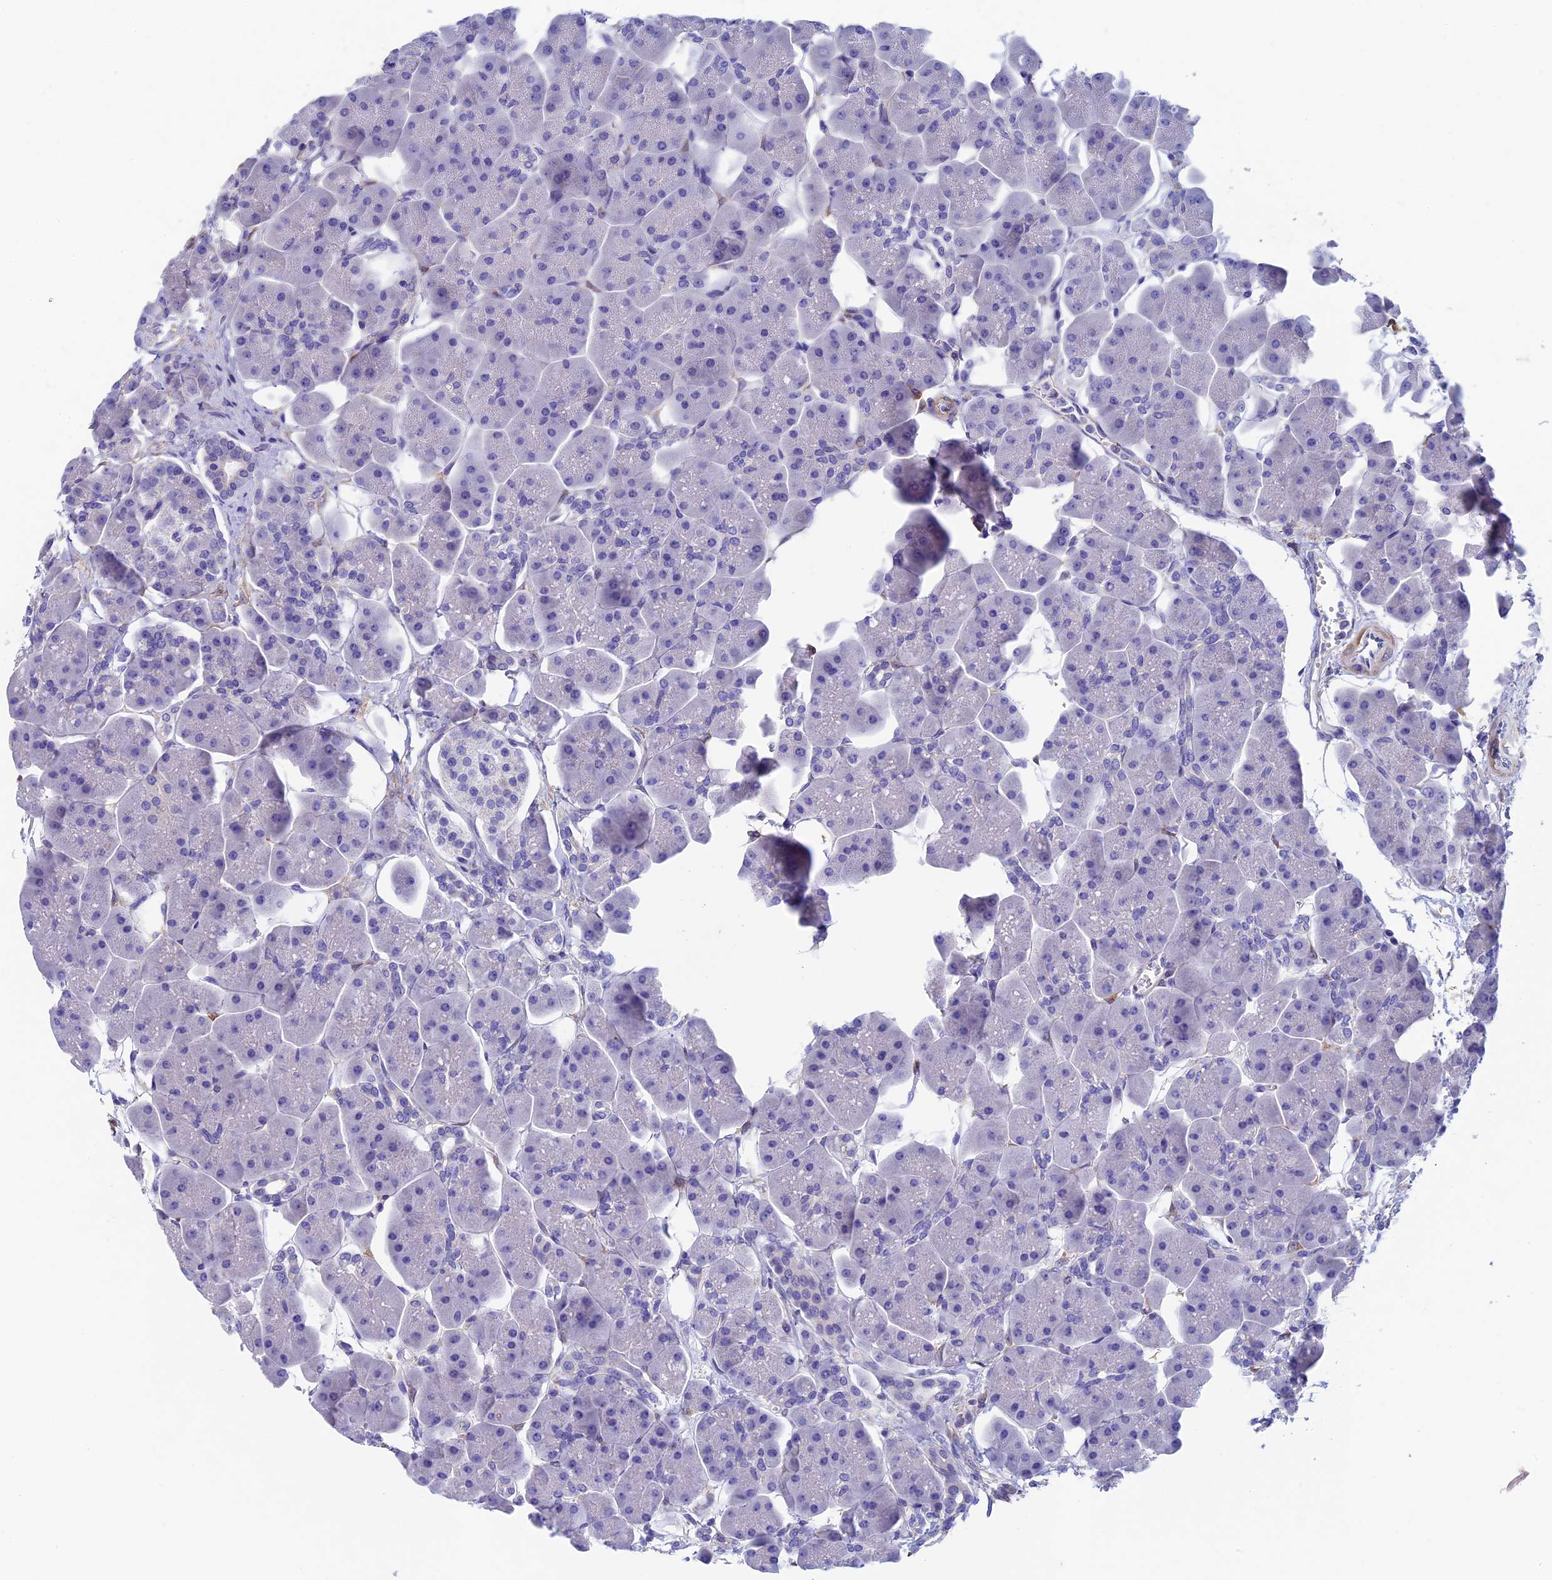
{"staining": {"intensity": "negative", "quantity": "none", "location": "none"}, "tissue": "pancreas", "cell_type": "Exocrine glandular cells", "image_type": "normal", "snomed": [{"axis": "morphology", "description": "Normal tissue, NOS"}, {"axis": "topography", "description": "Pancreas"}], "caption": "Immunohistochemistry histopathology image of unremarkable pancreas stained for a protein (brown), which shows no staining in exocrine glandular cells.", "gene": "ADH7", "patient": {"sex": "male", "age": 66}}